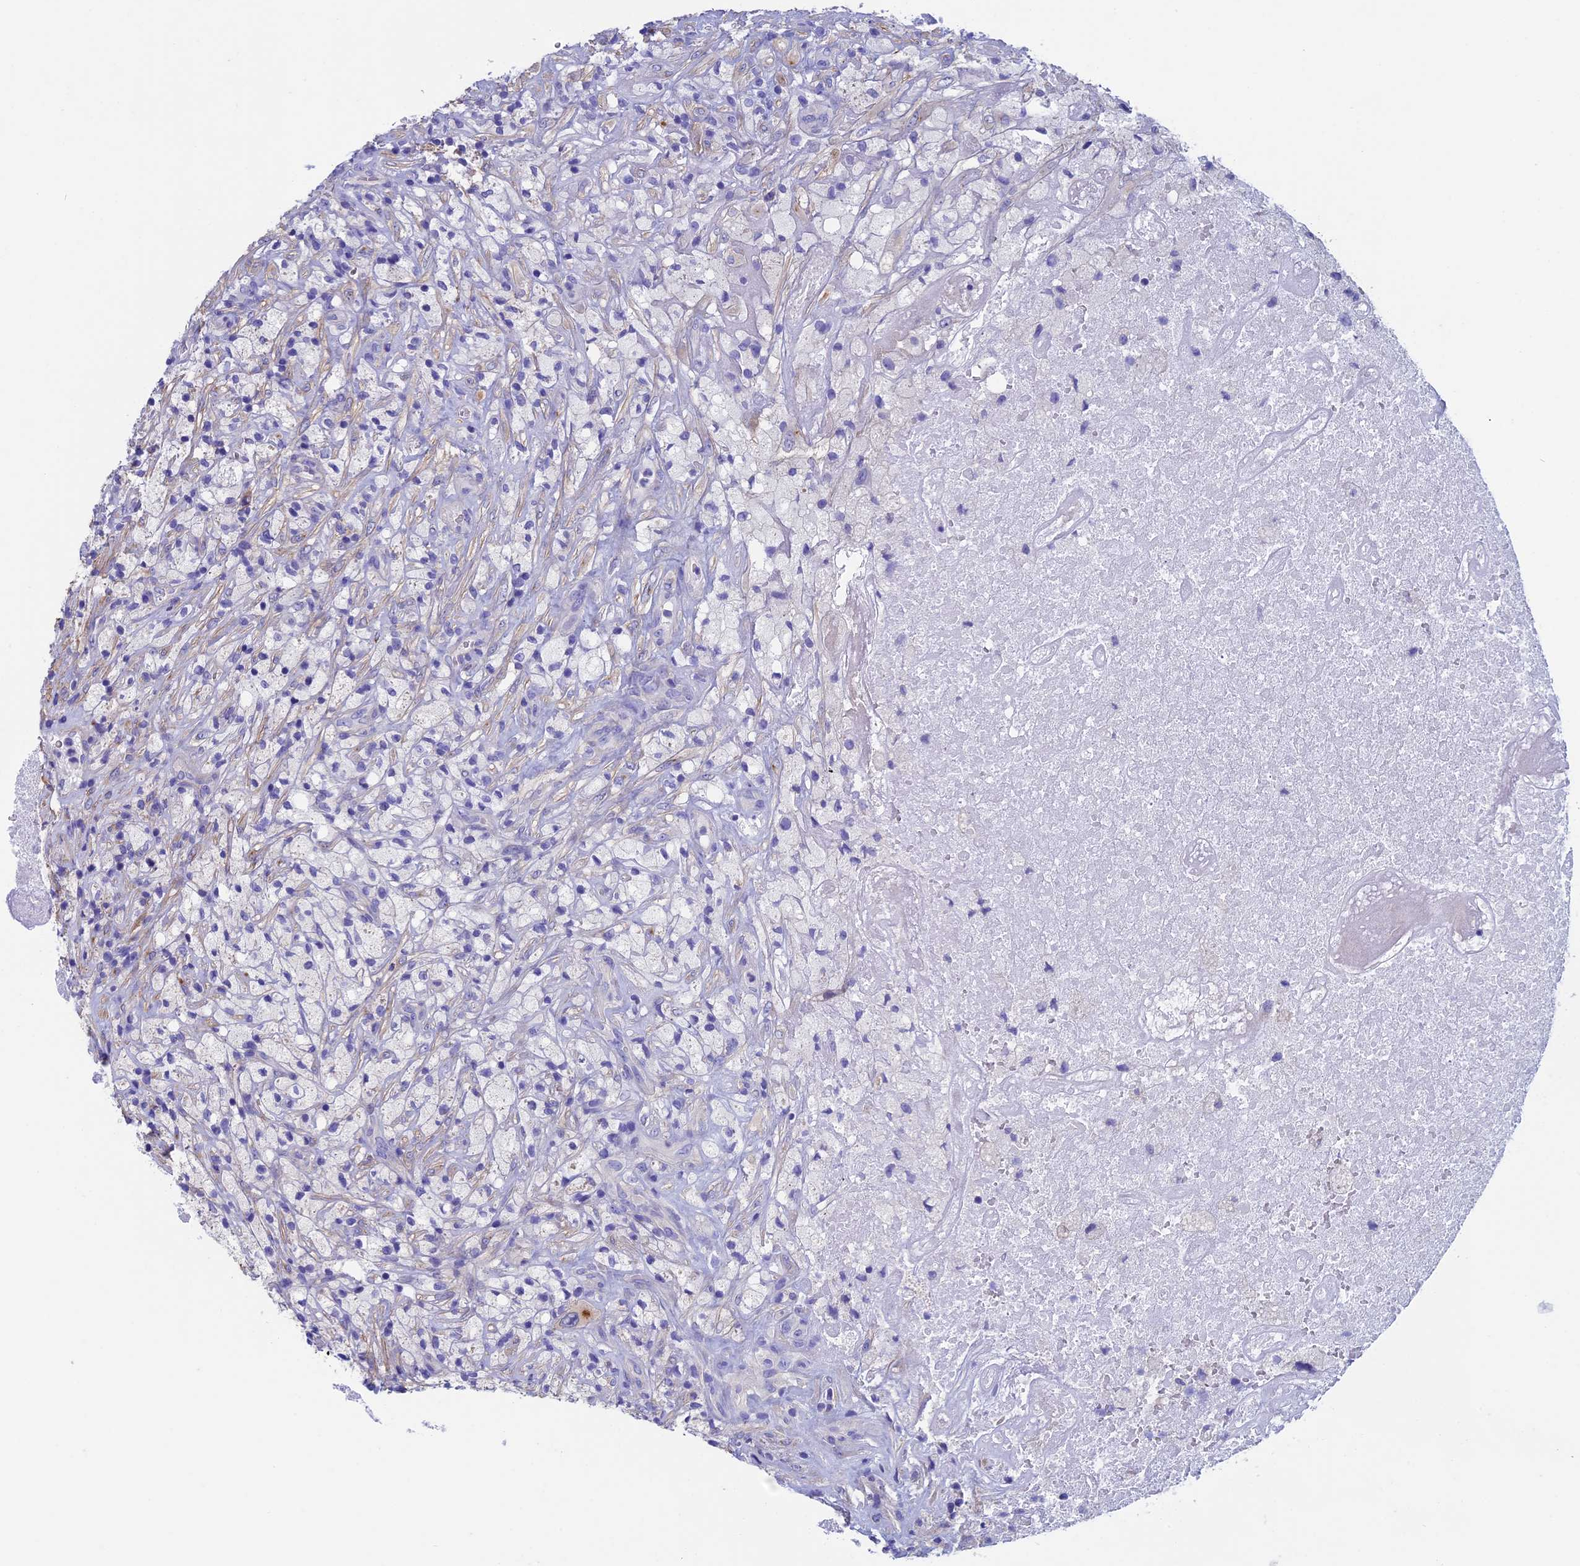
{"staining": {"intensity": "negative", "quantity": "none", "location": "none"}, "tissue": "glioma", "cell_type": "Tumor cells", "image_type": "cancer", "snomed": [{"axis": "morphology", "description": "Glioma, malignant, High grade"}, {"axis": "topography", "description": "Brain"}], "caption": "Immunohistochemistry (IHC) micrograph of neoplastic tissue: malignant glioma (high-grade) stained with DAB reveals no significant protein staining in tumor cells.", "gene": "ADH7", "patient": {"sex": "male", "age": 69}}